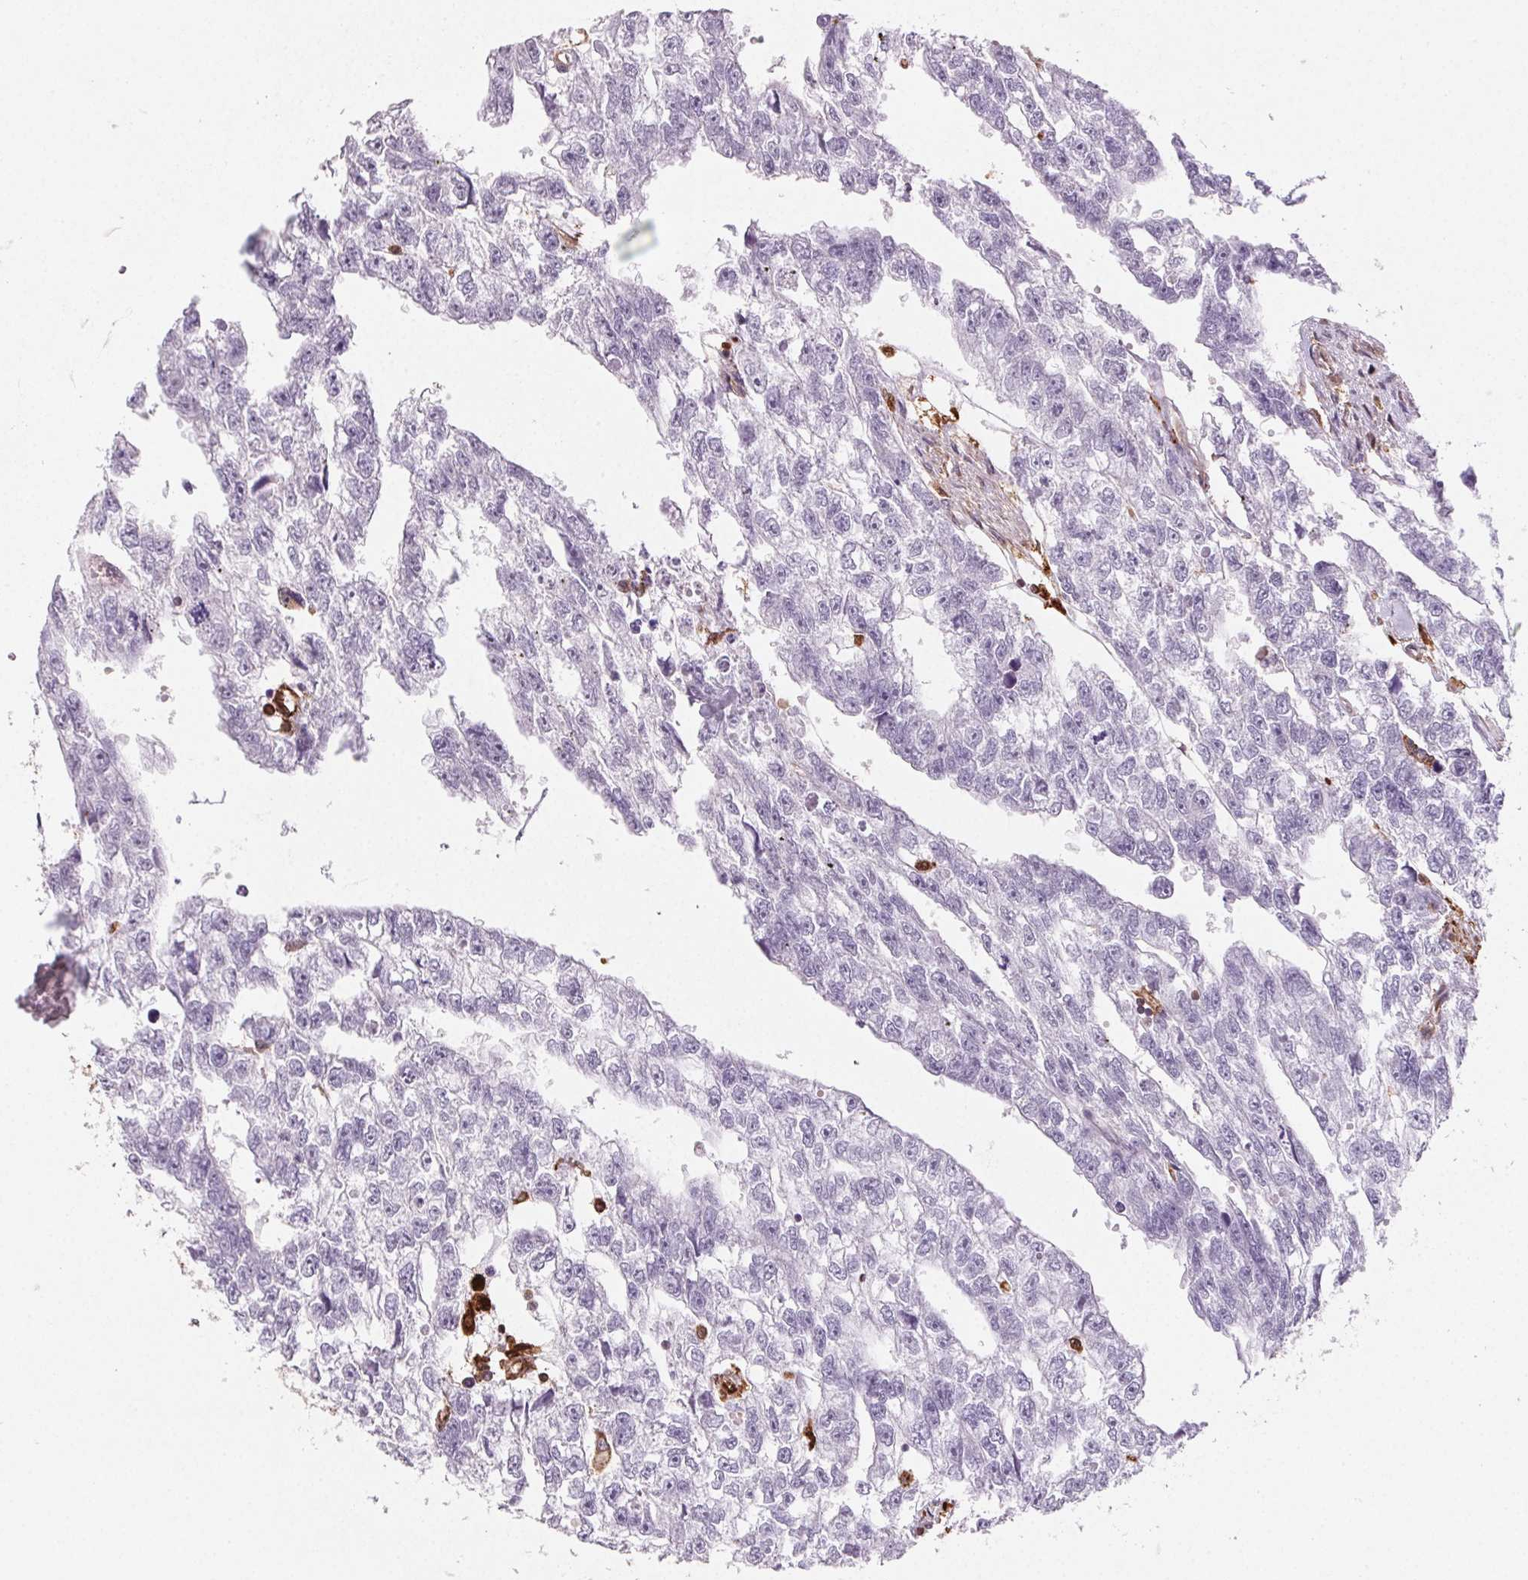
{"staining": {"intensity": "negative", "quantity": "none", "location": "none"}, "tissue": "testis cancer", "cell_type": "Tumor cells", "image_type": "cancer", "snomed": [{"axis": "morphology", "description": "Carcinoma, Embryonal, NOS"}, {"axis": "morphology", "description": "Teratoma, malignant, NOS"}, {"axis": "topography", "description": "Testis"}], "caption": "The micrograph reveals no staining of tumor cells in testis embryonal carcinoma.", "gene": "GBP1", "patient": {"sex": "male", "age": 44}}